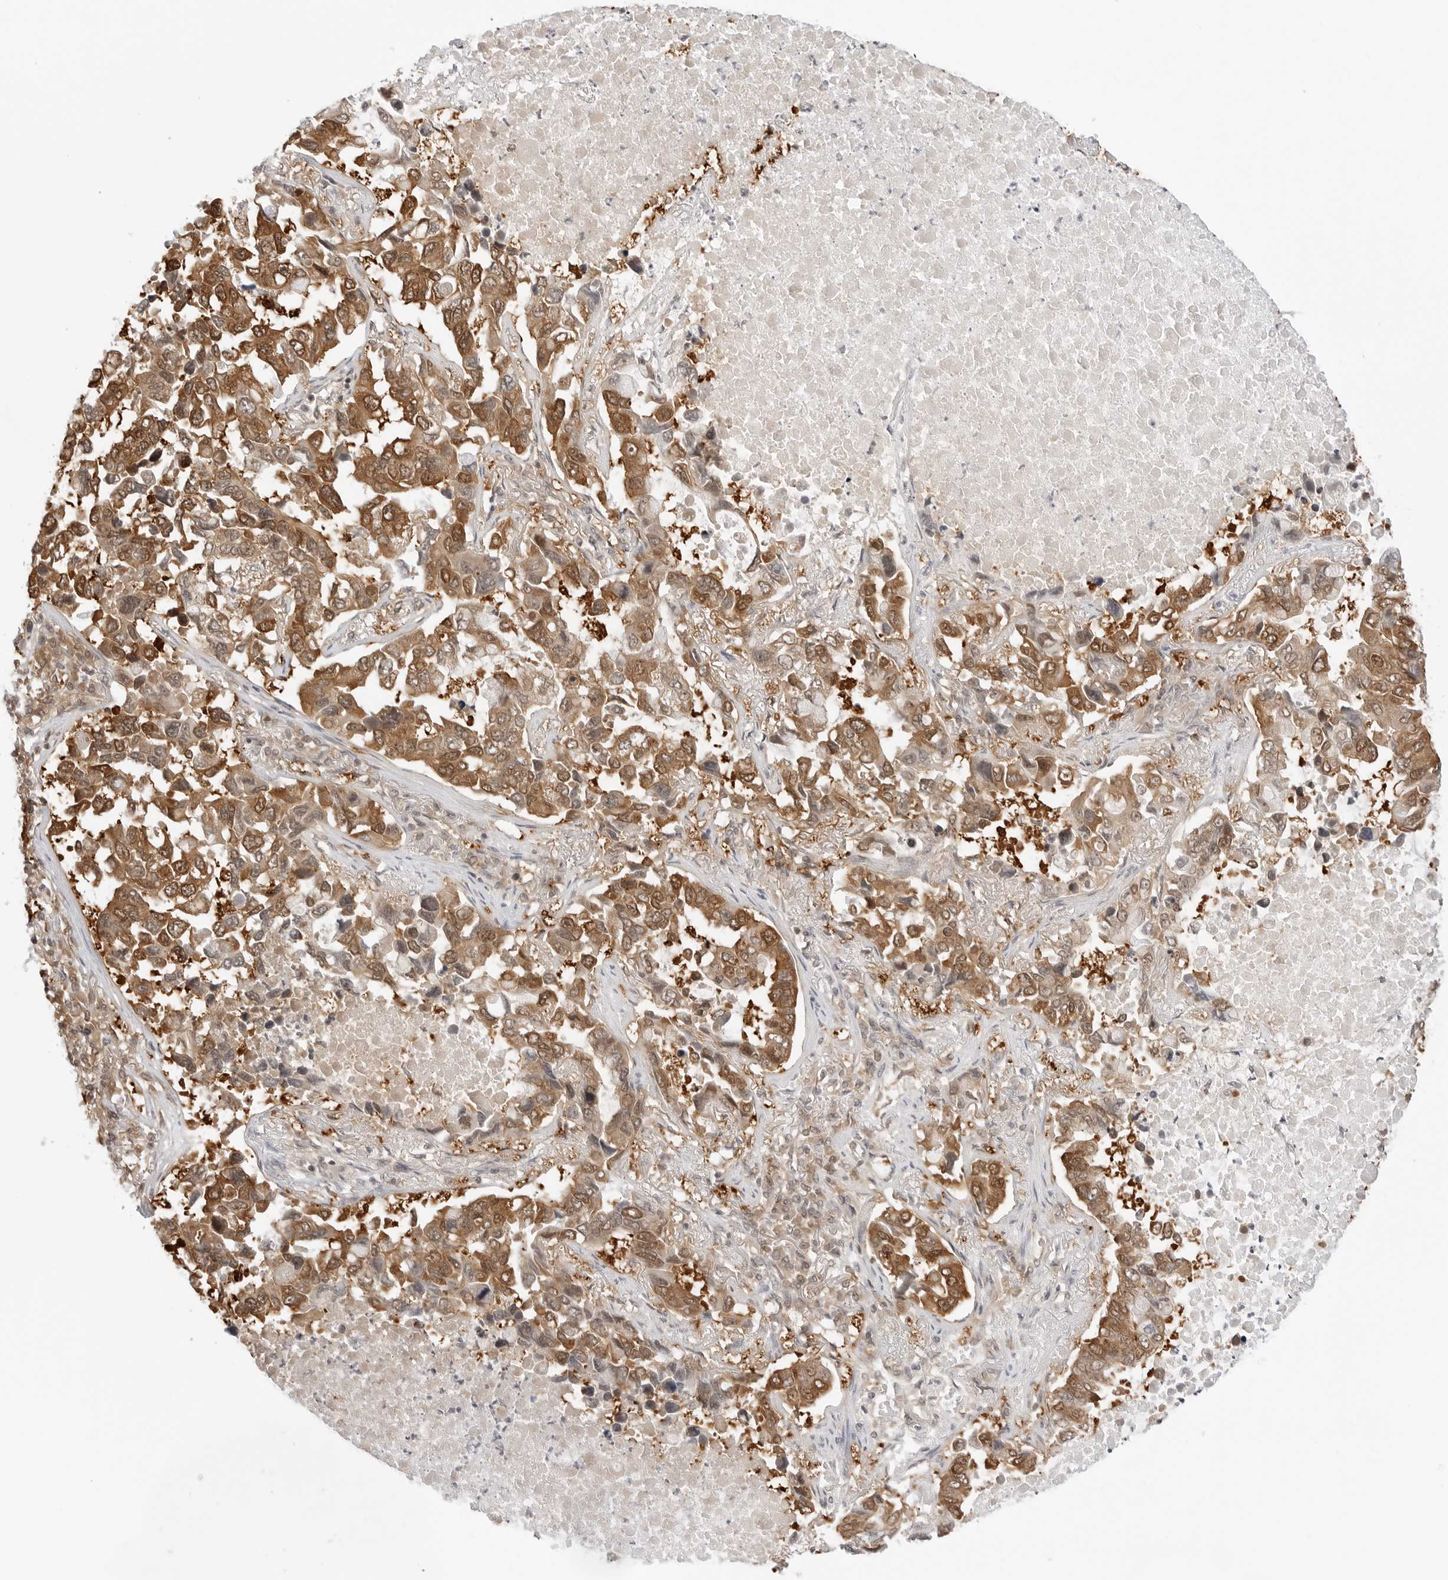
{"staining": {"intensity": "moderate", "quantity": ">75%", "location": "cytoplasmic/membranous,nuclear"}, "tissue": "lung cancer", "cell_type": "Tumor cells", "image_type": "cancer", "snomed": [{"axis": "morphology", "description": "Adenocarcinoma, NOS"}, {"axis": "topography", "description": "Lung"}], "caption": "Human lung cancer stained for a protein (brown) reveals moderate cytoplasmic/membranous and nuclear positive positivity in about >75% of tumor cells.", "gene": "NUDC", "patient": {"sex": "male", "age": 64}}